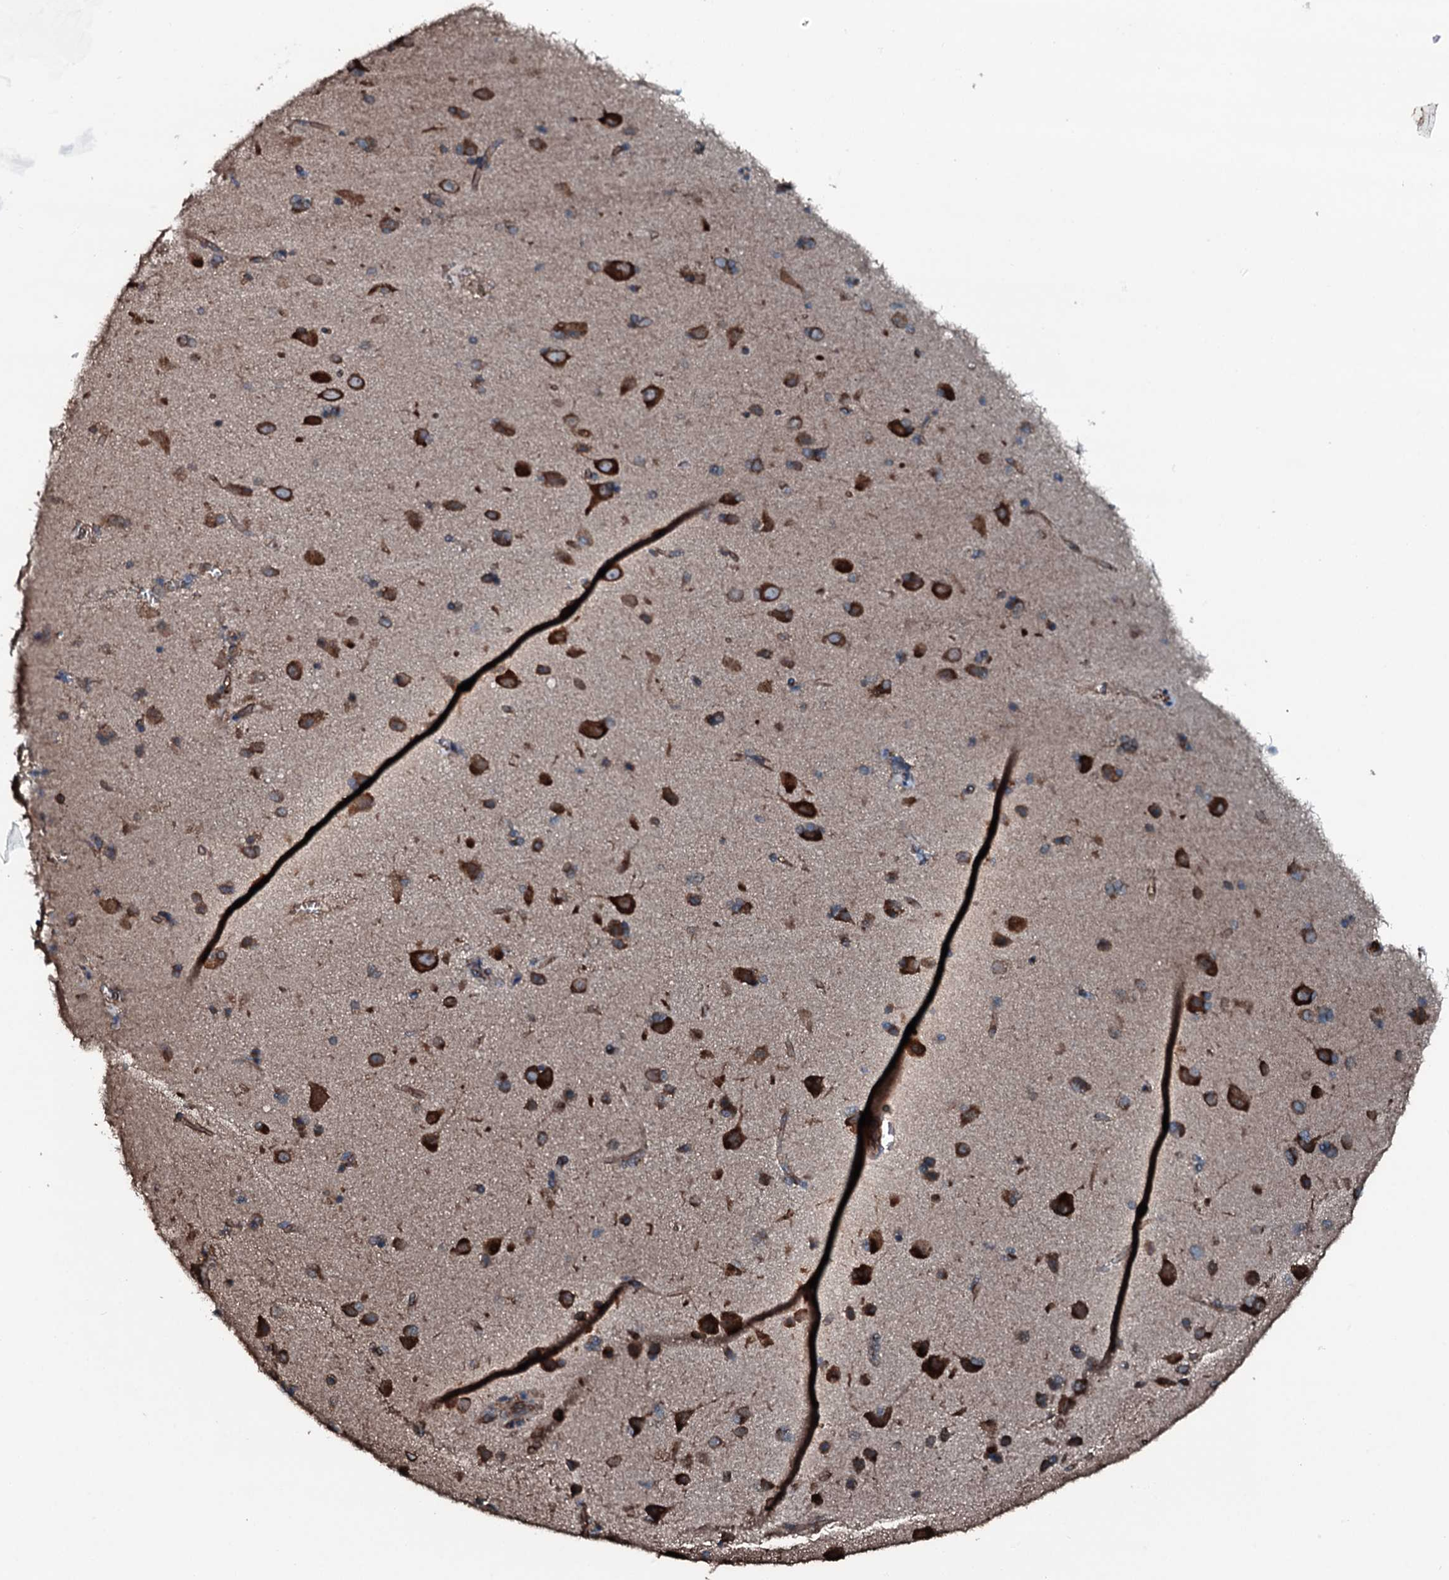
{"staining": {"intensity": "strong", "quantity": ">75%", "location": "cytoplasmic/membranous"}, "tissue": "cerebral cortex", "cell_type": "Endothelial cells", "image_type": "normal", "snomed": [{"axis": "morphology", "description": "Normal tissue, NOS"}, {"axis": "topography", "description": "Cerebral cortex"}], "caption": "The image displays staining of unremarkable cerebral cortex, revealing strong cytoplasmic/membranous protein positivity (brown color) within endothelial cells.", "gene": "SLC25A38", "patient": {"sex": "male", "age": 62}}